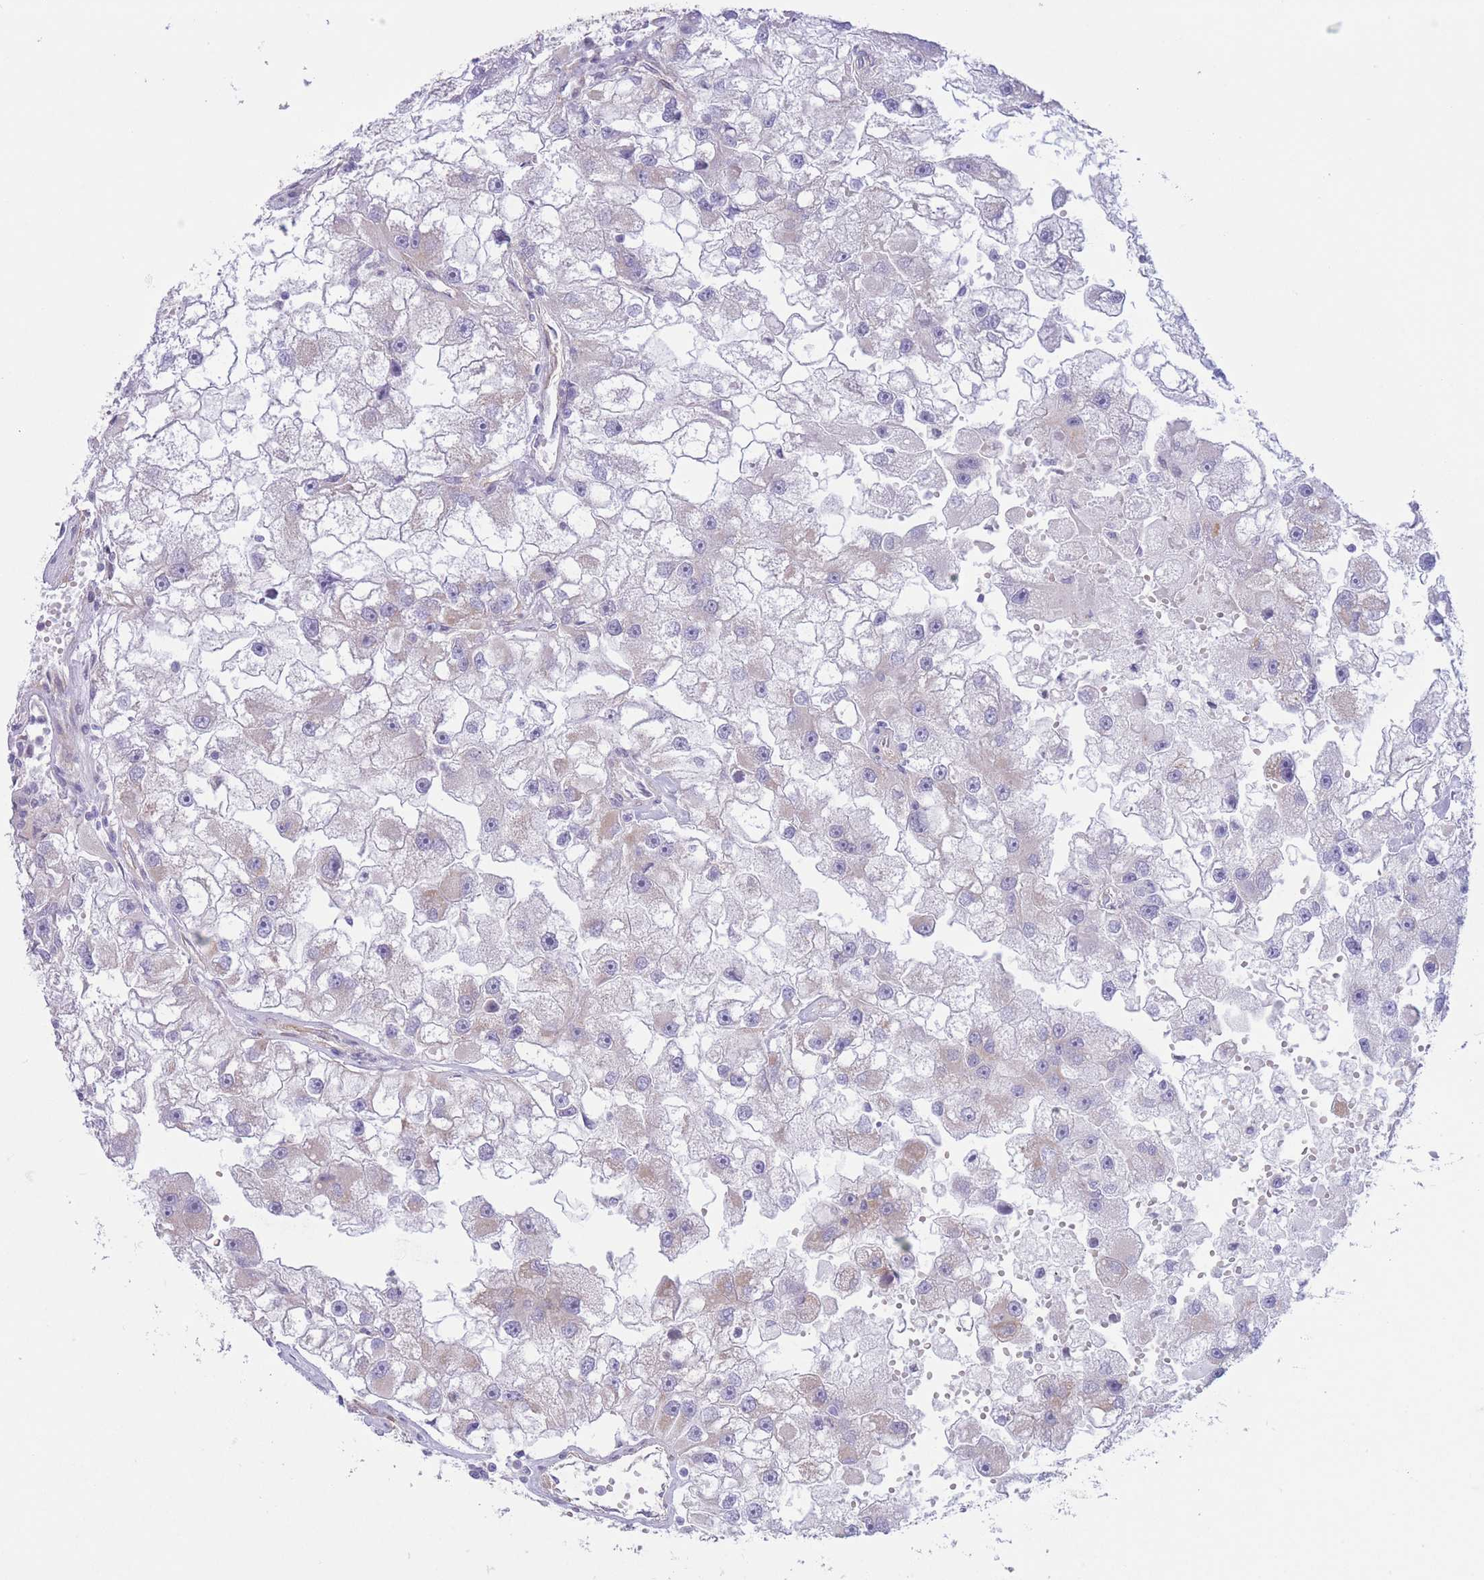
{"staining": {"intensity": "weak", "quantity": "<25%", "location": "cytoplasmic/membranous"}, "tissue": "renal cancer", "cell_type": "Tumor cells", "image_type": "cancer", "snomed": [{"axis": "morphology", "description": "Adenocarcinoma, NOS"}, {"axis": "topography", "description": "Kidney"}], "caption": "High magnification brightfield microscopy of adenocarcinoma (renal) stained with DAB (3,3'-diaminobenzidine) (brown) and counterstained with hematoxylin (blue): tumor cells show no significant expression. (DAB immunohistochemistry with hematoxylin counter stain).", "gene": "MRPS31", "patient": {"sex": "male", "age": 63}}